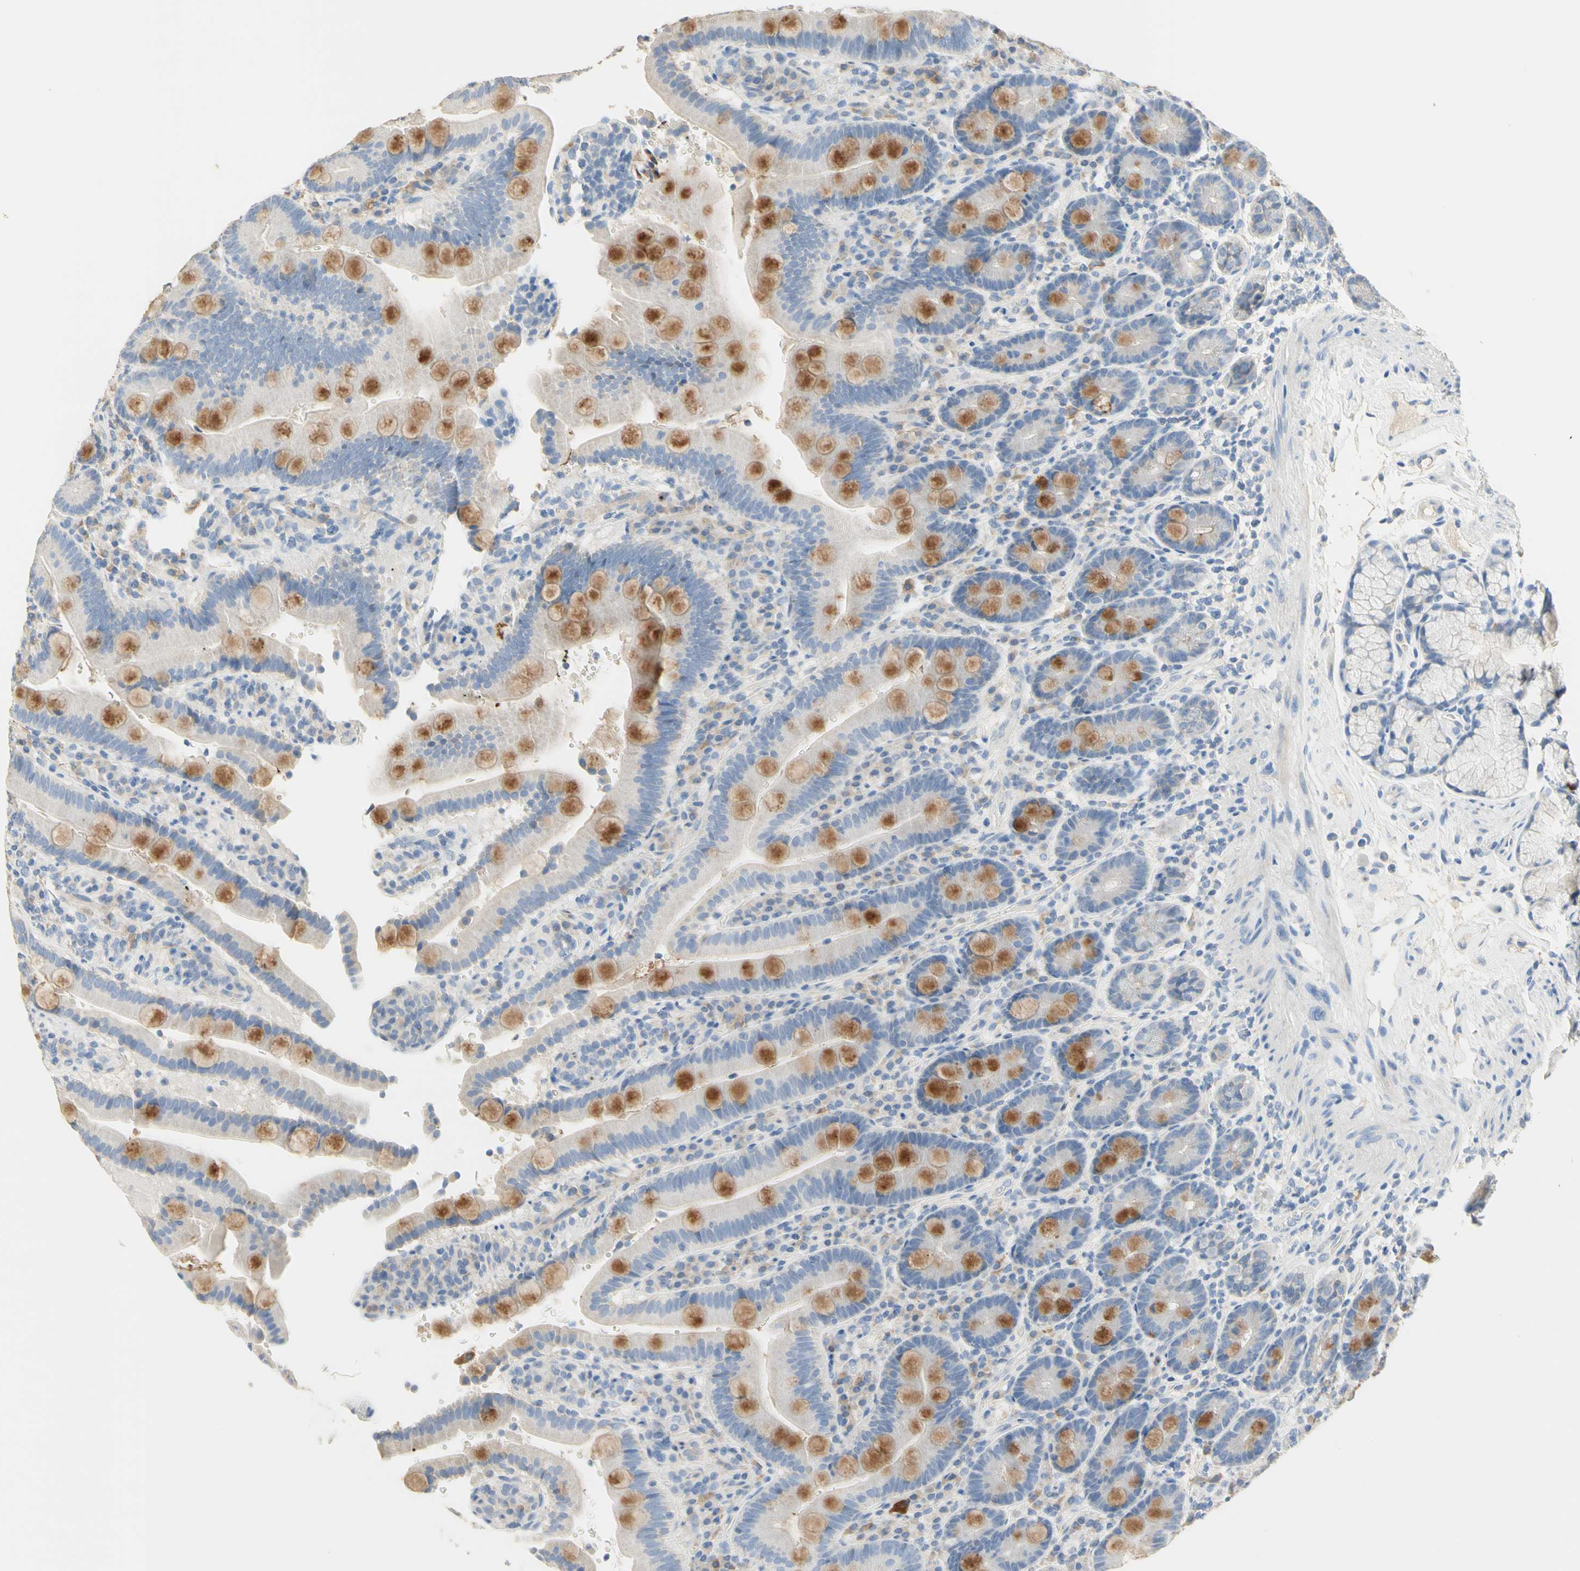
{"staining": {"intensity": "moderate", "quantity": "25%-75%", "location": "cytoplasmic/membranous"}, "tissue": "duodenum", "cell_type": "Glandular cells", "image_type": "normal", "snomed": [{"axis": "morphology", "description": "Normal tissue, NOS"}, {"axis": "topography", "description": "Small intestine, NOS"}], "caption": "Brown immunohistochemical staining in unremarkable duodenum reveals moderate cytoplasmic/membranous staining in about 25%-75% of glandular cells. The protein is stained brown, and the nuclei are stained in blue (DAB (3,3'-diaminobenzidine) IHC with brightfield microscopy, high magnification).", "gene": "NECTIN4", "patient": {"sex": "female", "age": 71}}